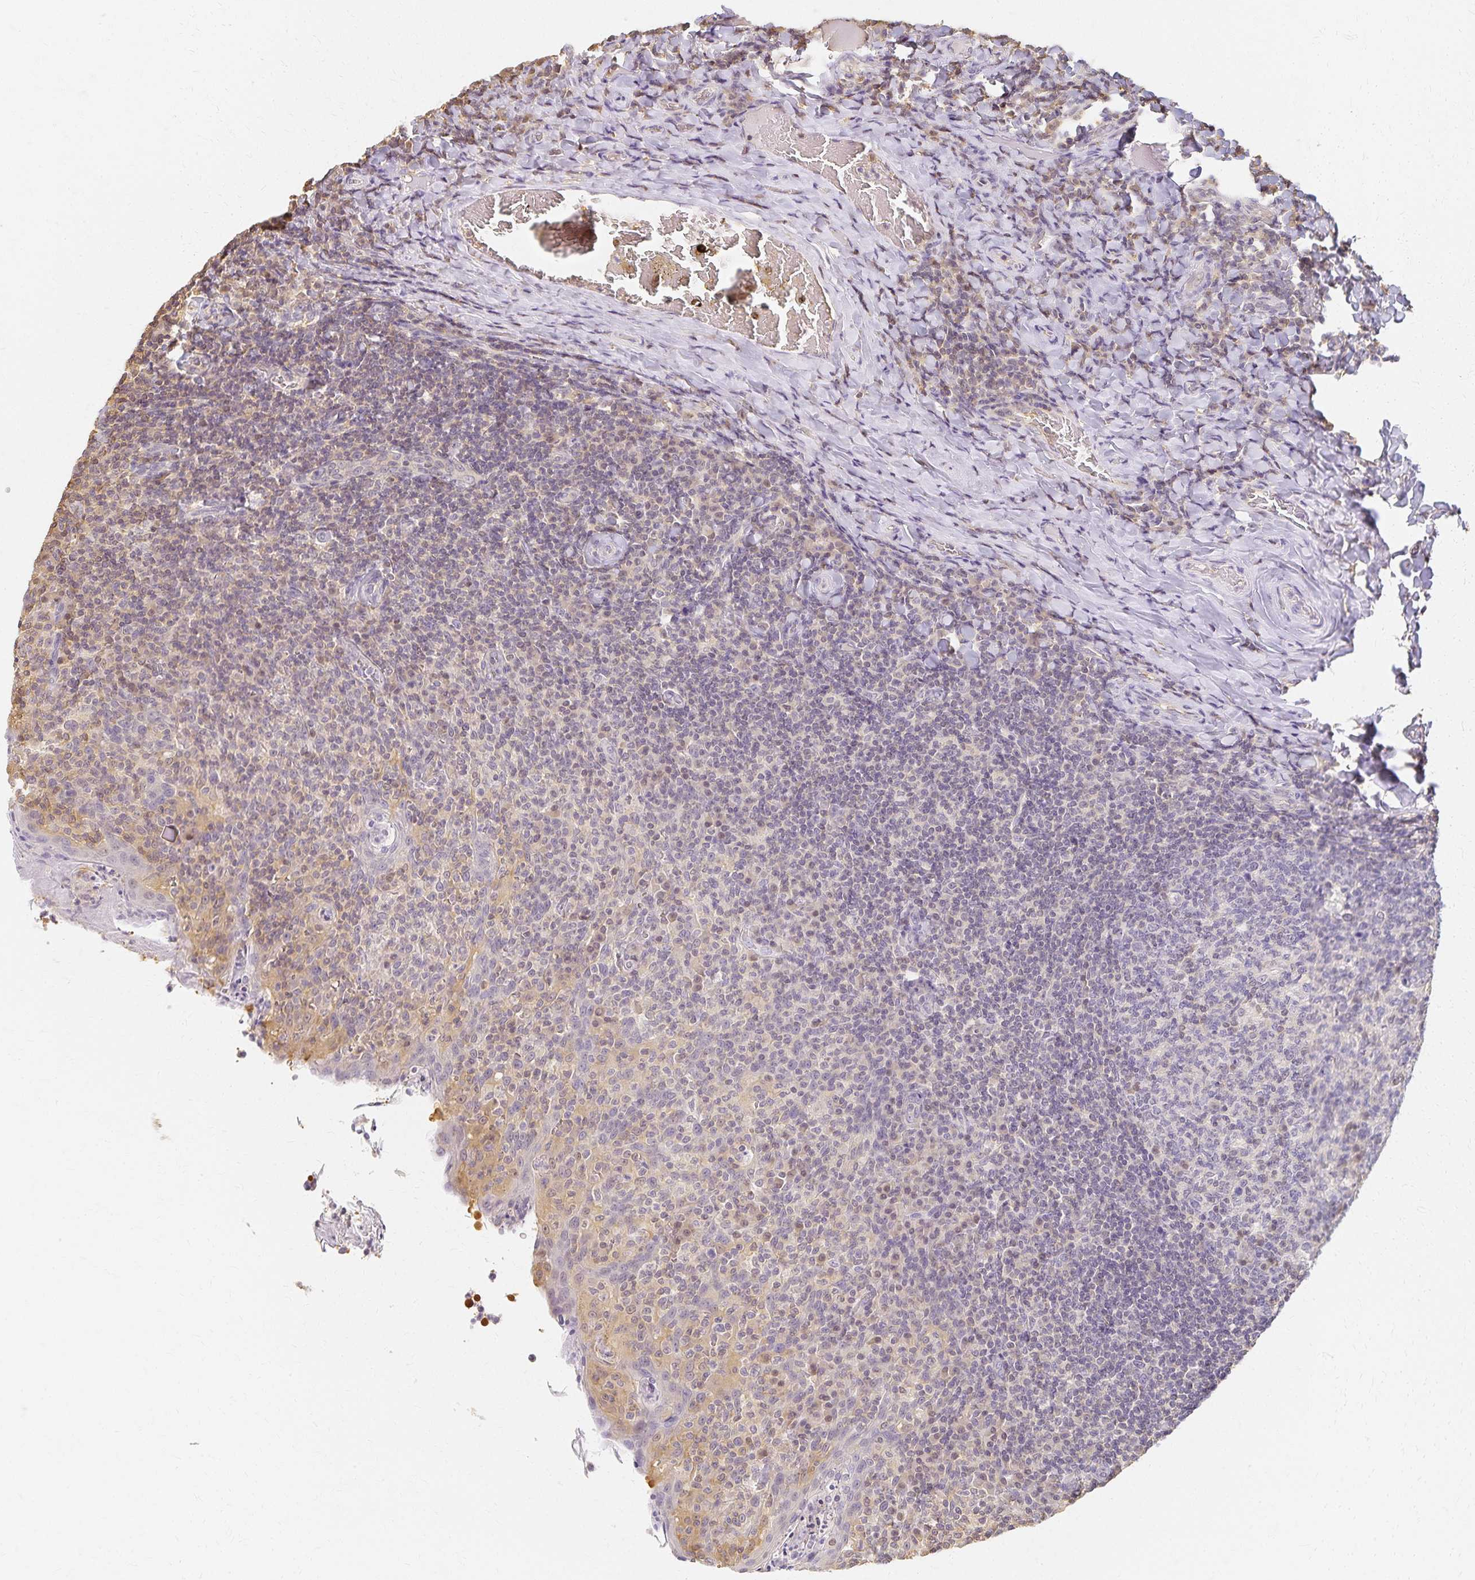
{"staining": {"intensity": "negative", "quantity": "none", "location": "none"}, "tissue": "tonsil", "cell_type": "Germinal center cells", "image_type": "normal", "snomed": [{"axis": "morphology", "description": "Normal tissue, NOS"}, {"axis": "topography", "description": "Tonsil"}], "caption": "An immunohistochemistry image of unremarkable tonsil is shown. There is no staining in germinal center cells of tonsil.", "gene": "AZGP1", "patient": {"sex": "female", "age": 10}}